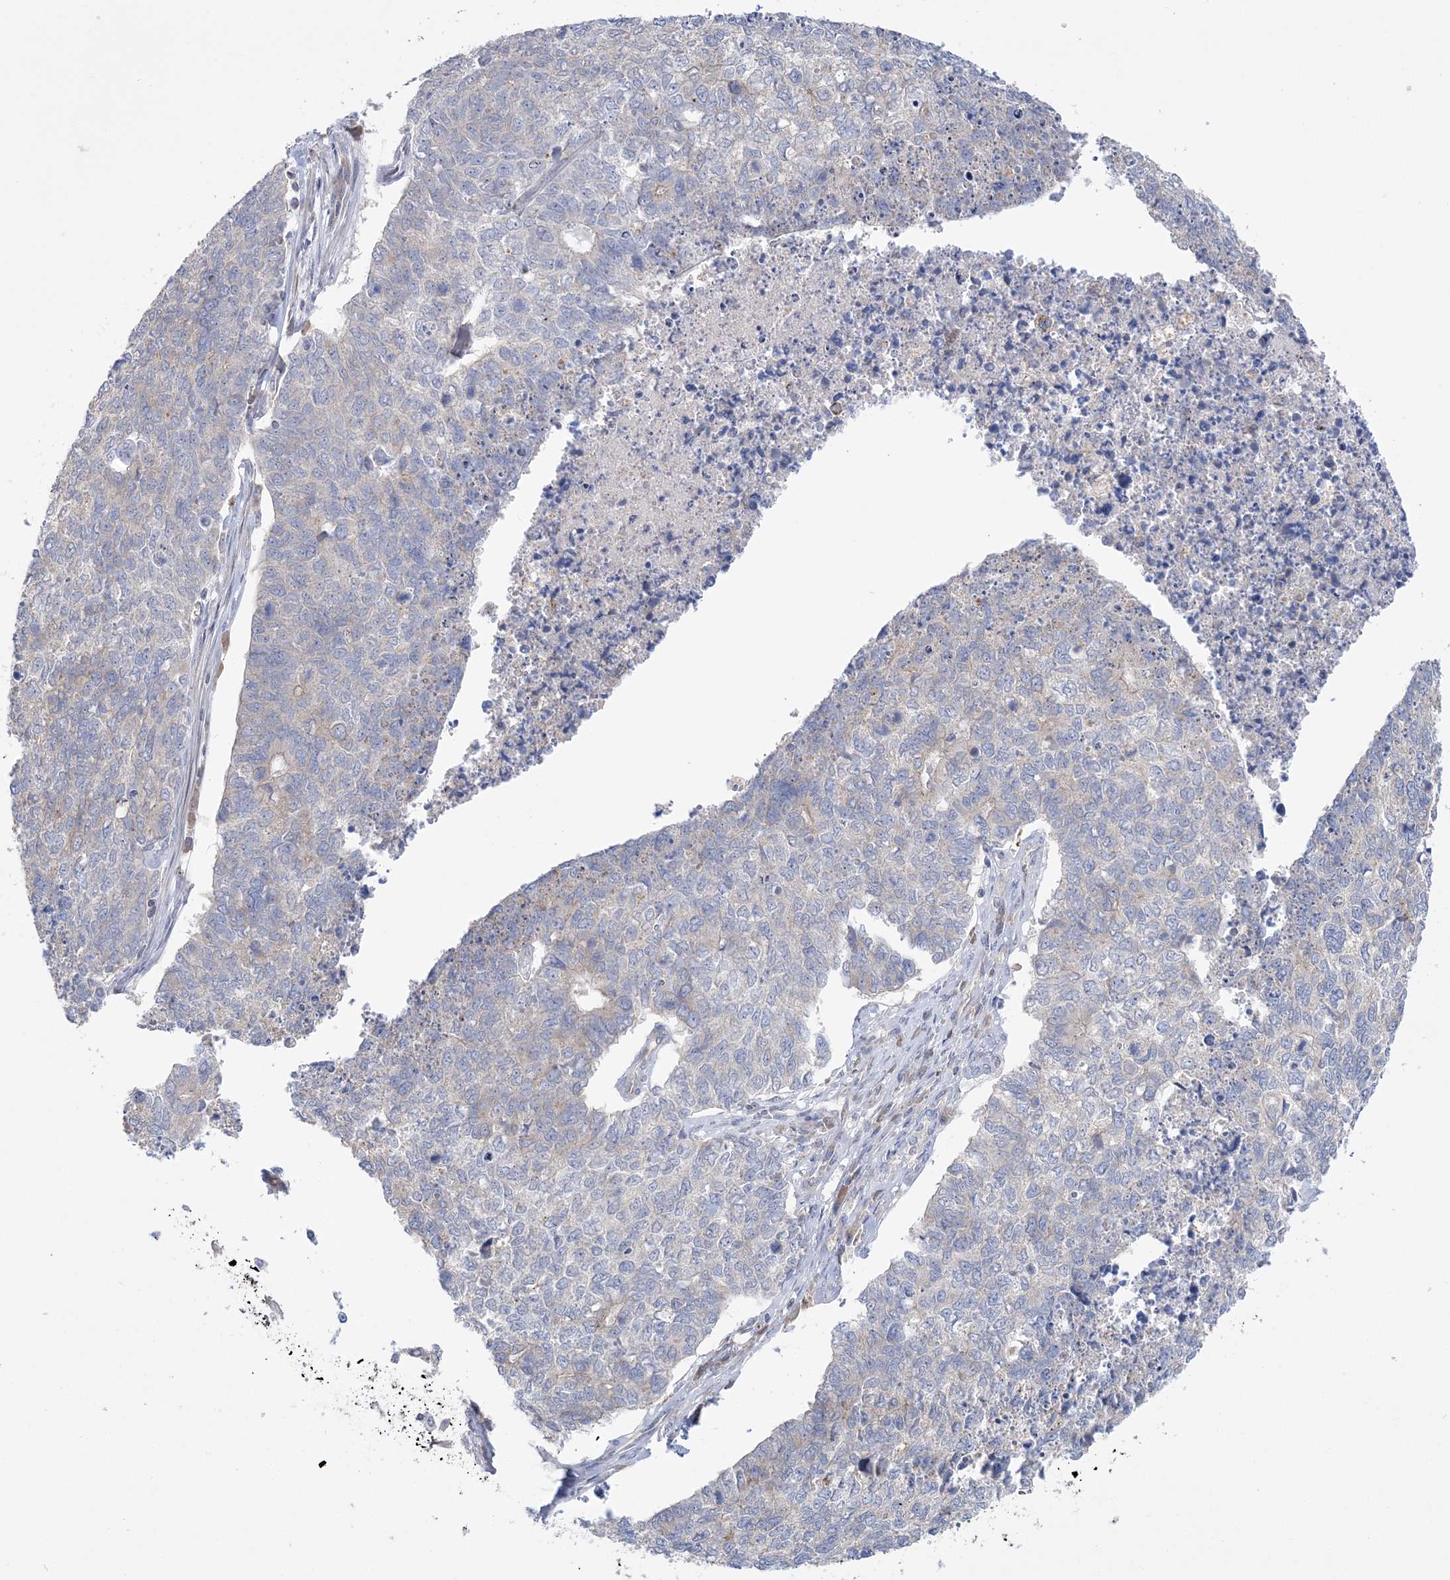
{"staining": {"intensity": "negative", "quantity": "none", "location": "none"}, "tissue": "cervical cancer", "cell_type": "Tumor cells", "image_type": "cancer", "snomed": [{"axis": "morphology", "description": "Squamous cell carcinoma, NOS"}, {"axis": "topography", "description": "Cervix"}], "caption": "Squamous cell carcinoma (cervical) was stained to show a protein in brown. There is no significant staining in tumor cells. Nuclei are stained in blue.", "gene": "MMADHC", "patient": {"sex": "female", "age": 63}}